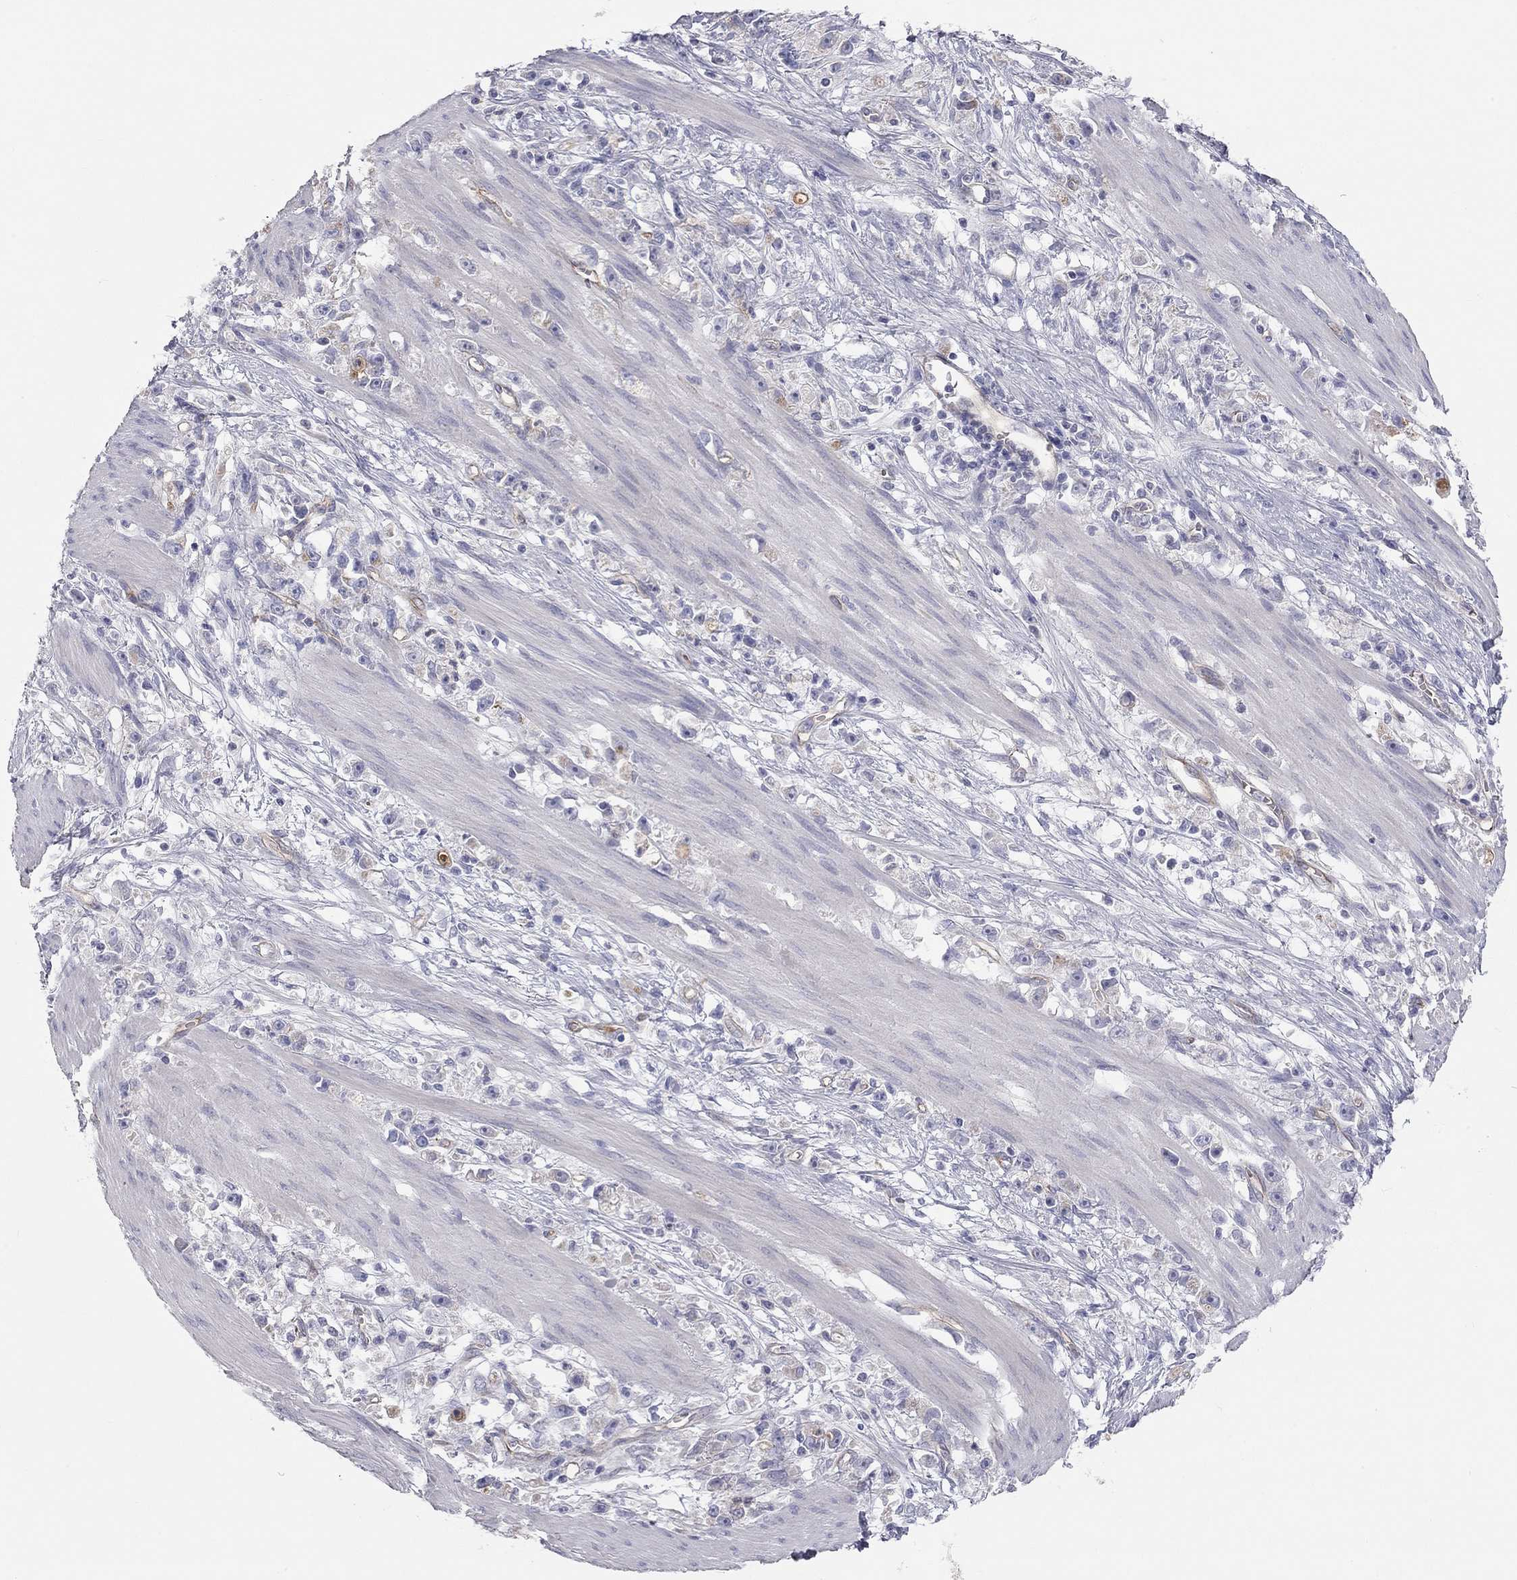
{"staining": {"intensity": "negative", "quantity": "none", "location": "none"}, "tissue": "stomach cancer", "cell_type": "Tumor cells", "image_type": "cancer", "snomed": [{"axis": "morphology", "description": "Adenocarcinoma, NOS"}, {"axis": "topography", "description": "Stomach"}], "caption": "Immunohistochemical staining of adenocarcinoma (stomach) exhibits no significant staining in tumor cells.", "gene": "GPRC5B", "patient": {"sex": "female", "age": 59}}